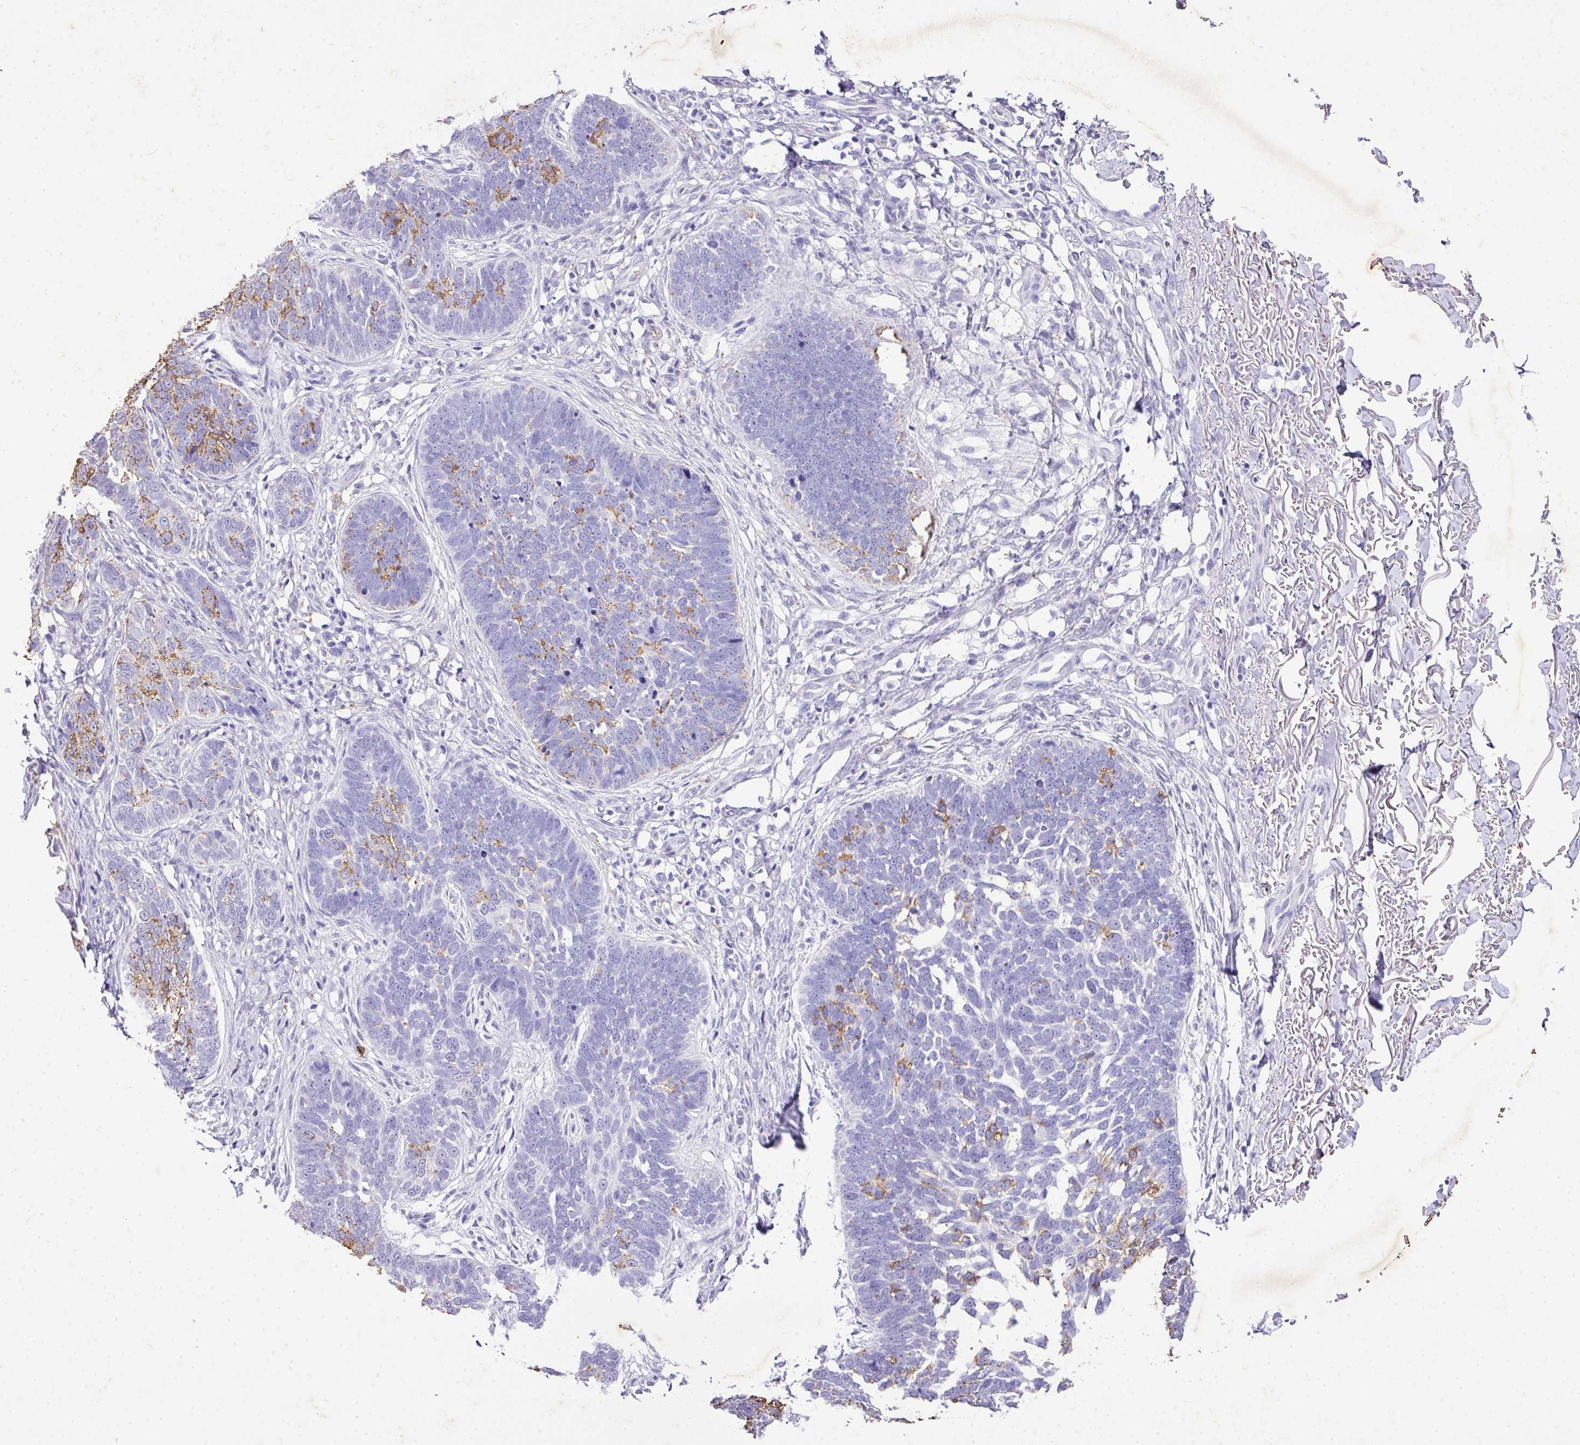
{"staining": {"intensity": "moderate", "quantity": "<25%", "location": "cytoplasmic/membranous"}, "tissue": "skin cancer", "cell_type": "Tumor cells", "image_type": "cancer", "snomed": [{"axis": "morphology", "description": "Normal tissue, NOS"}, {"axis": "morphology", "description": "Basal cell carcinoma"}, {"axis": "topography", "description": "Skin"}], "caption": "Basal cell carcinoma (skin) was stained to show a protein in brown. There is low levels of moderate cytoplasmic/membranous staining in about <25% of tumor cells. The protein is stained brown, and the nuclei are stained in blue (DAB (3,3'-diaminobenzidine) IHC with brightfield microscopy, high magnification).", "gene": "KCNJ11", "patient": {"sex": "male", "age": 77}}